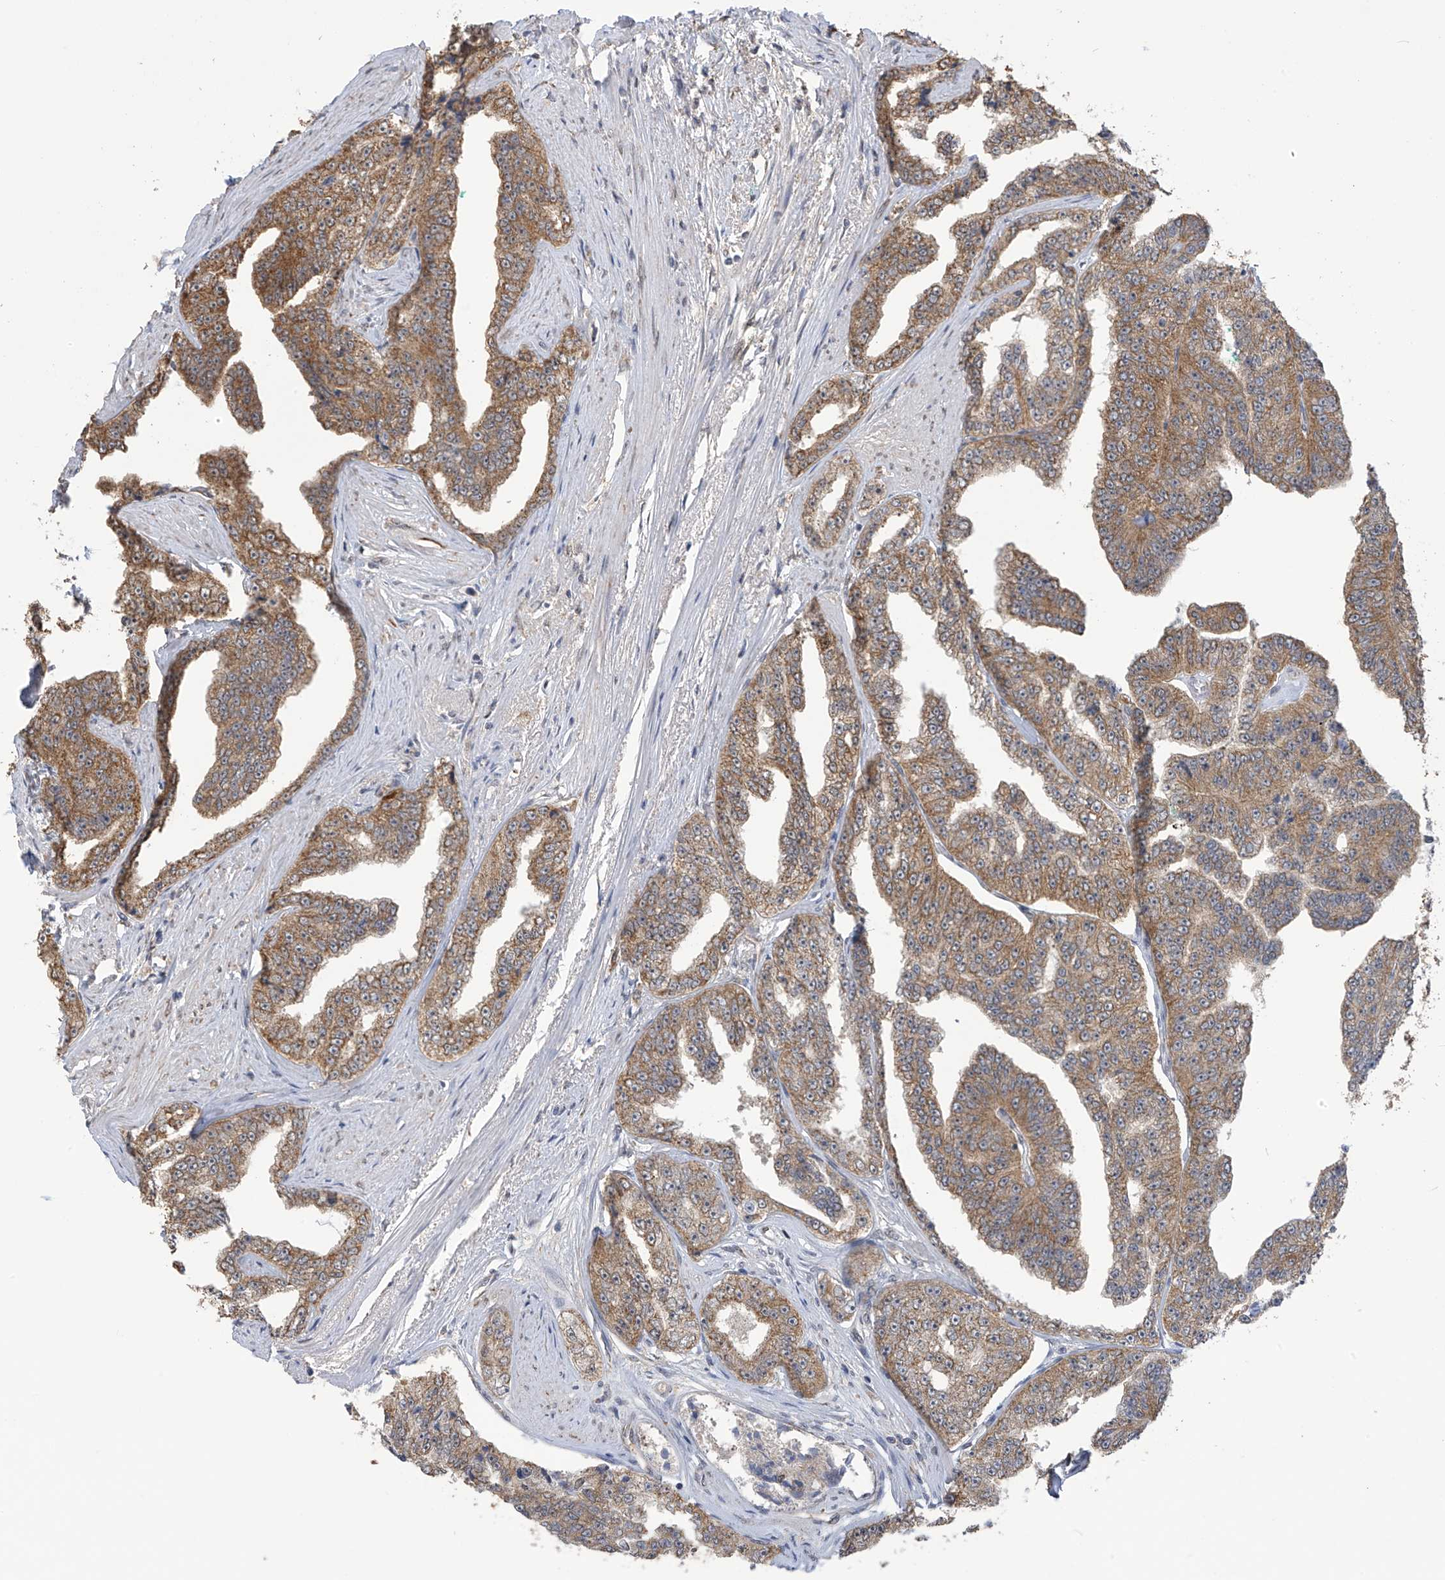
{"staining": {"intensity": "moderate", "quantity": ">75%", "location": "cytoplasmic/membranous"}, "tissue": "prostate cancer", "cell_type": "Tumor cells", "image_type": "cancer", "snomed": [{"axis": "morphology", "description": "Adenocarcinoma, High grade"}, {"axis": "topography", "description": "Prostate"}], "caption": "Protein staining reveals moderate cytoplasmic/membranous staining in approximately >75% of tumor cells in prostate cancer (adenocarcinoma (high-grade)).", "gene": "KIAA1522", "patient": {"sex": "male", "age": 71}}